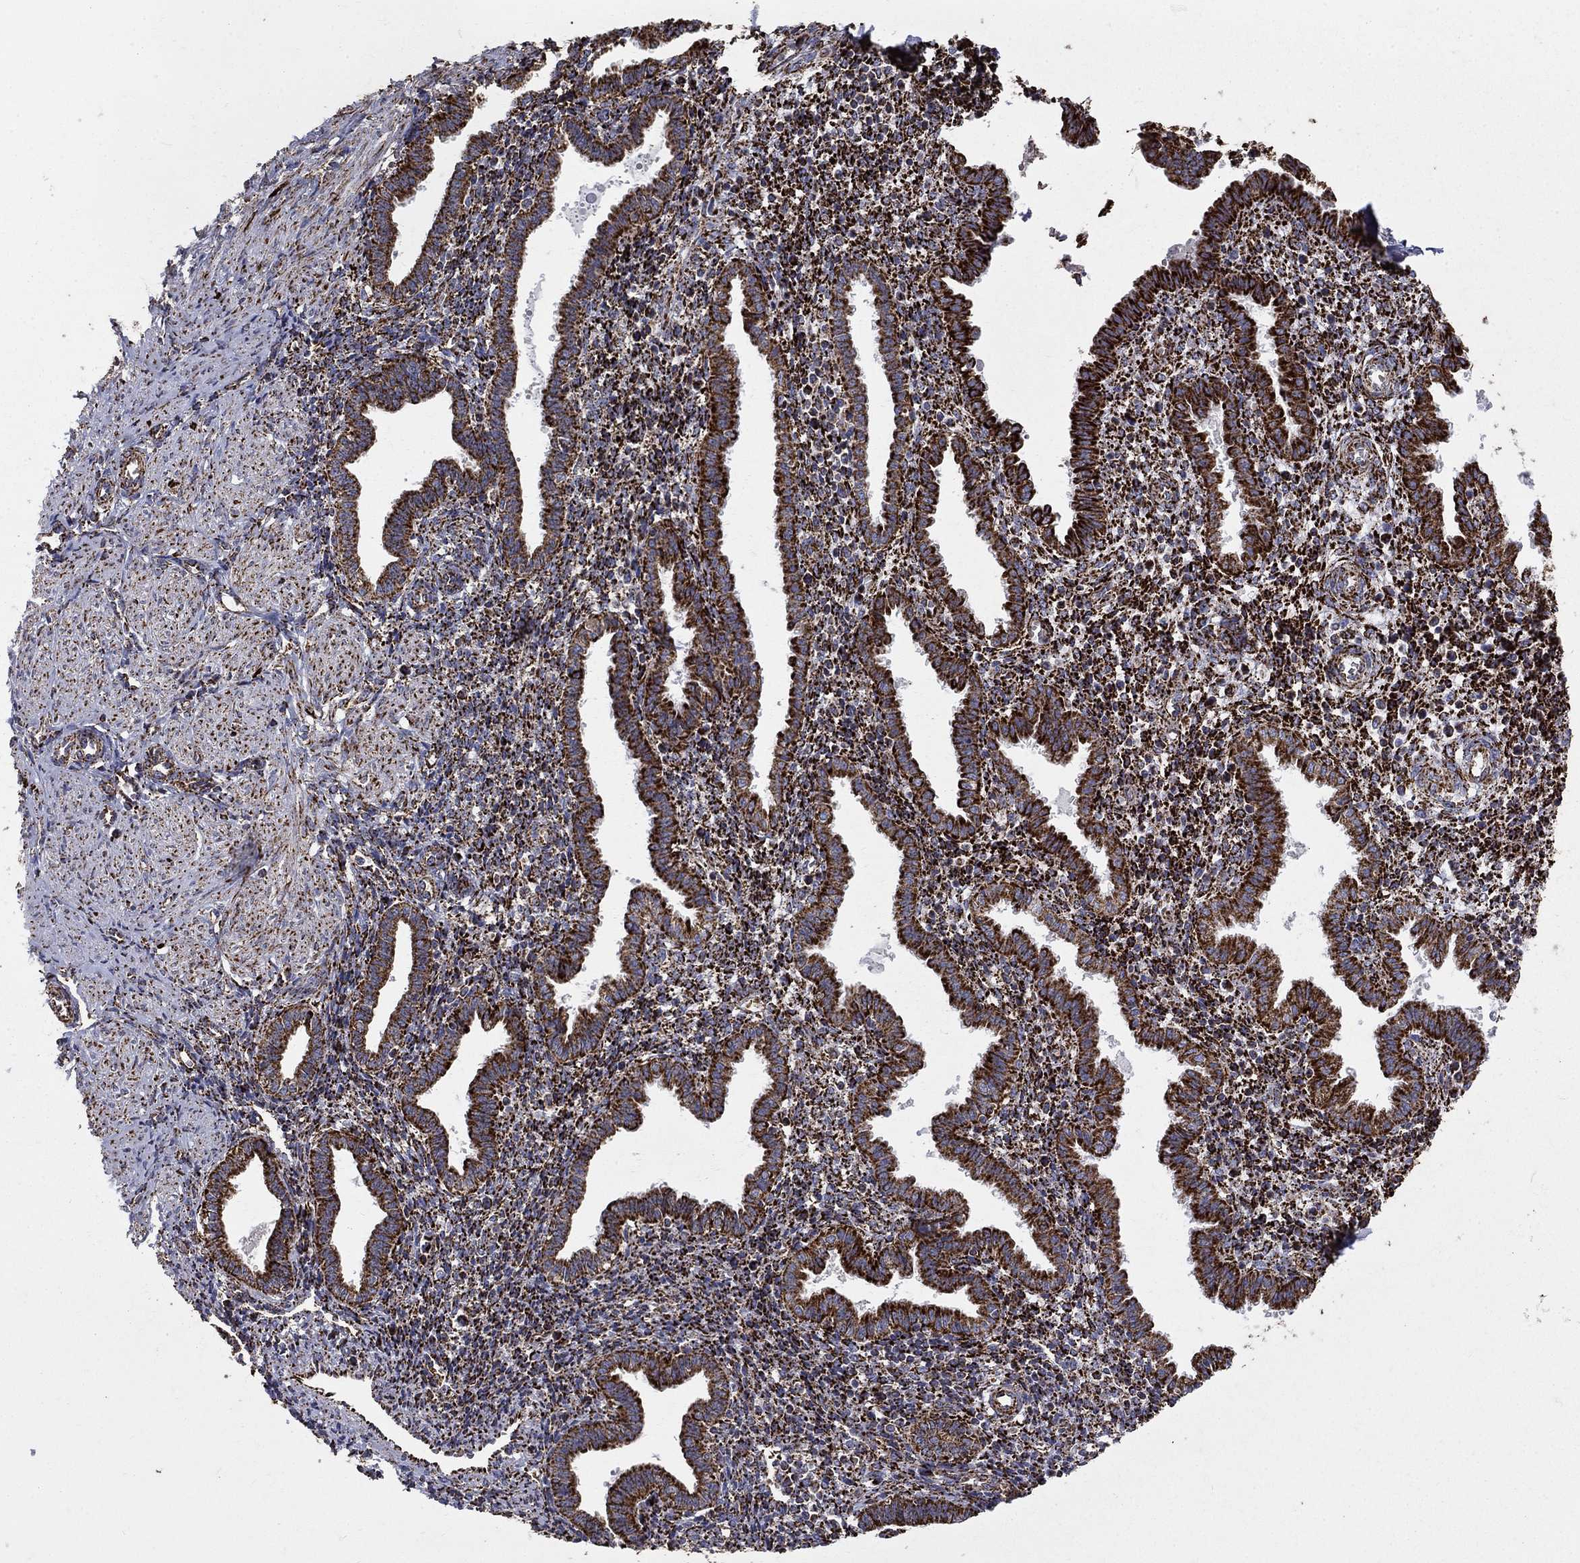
{"staining": {"intensity": "strong", "quantity": ">75%", "location": "cytoplasmic/membranous"}, "tissue": "endometrium", "cell_type": "Cells in endometrial stroma", "image_type": "normal", "snomed": [{"axis": "morphology", "description": "Normal tissue, NOS"}, {"axis": "topography", "description": "Endometrium"}], "caption": "High-magnification brightfield microscopy of benign endometrium stained with DAB (3,3'-diaminobenzidine) (brown) and counterstained with hematoxylin (blue). cells in endometrial stroma exhibit strong cytoplasmic/membranous expression is appreciated in about>75% of cells.", "gene": "GCSH", "patient": {"sex": "female", "age": 37}}